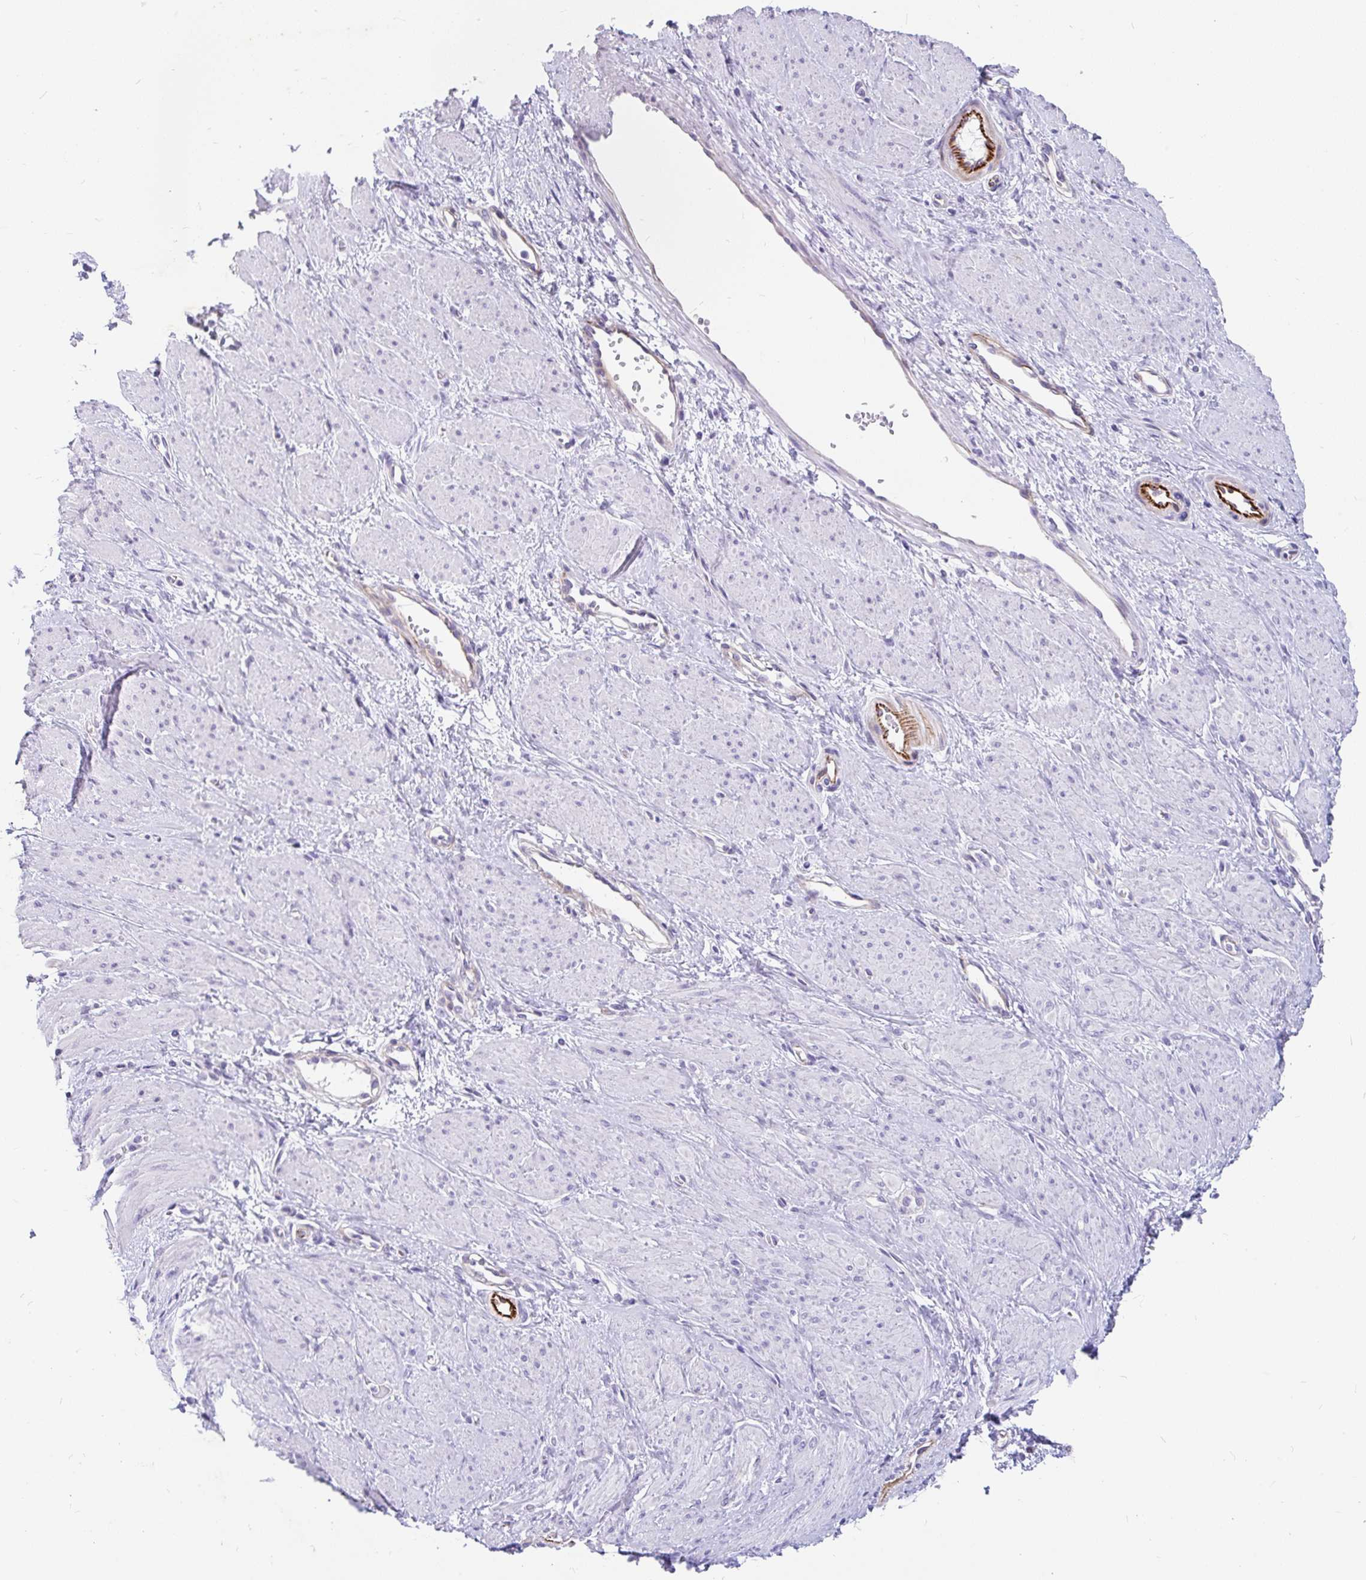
{"staining": {"intensity": "negative", "quantity": "none", "location": "none"}, "tissue": "smooth muscle", "cell_type": "Smooth muscle cells", "image_type": "normal", "snomed": [{"axis": "morphology", "description": "Normal tissue, NOS"}, {"axis": "topography", "description": "Smooth muscle"}, {"axis": "topography", "description": "Uterus"}], "caption": "A histopathology image of smooth muscle stained for a protein demonstrates no brown staining in smooth muscle cells.", "gene": "EML5", "patient": {"sex": "female", "age": 39}}